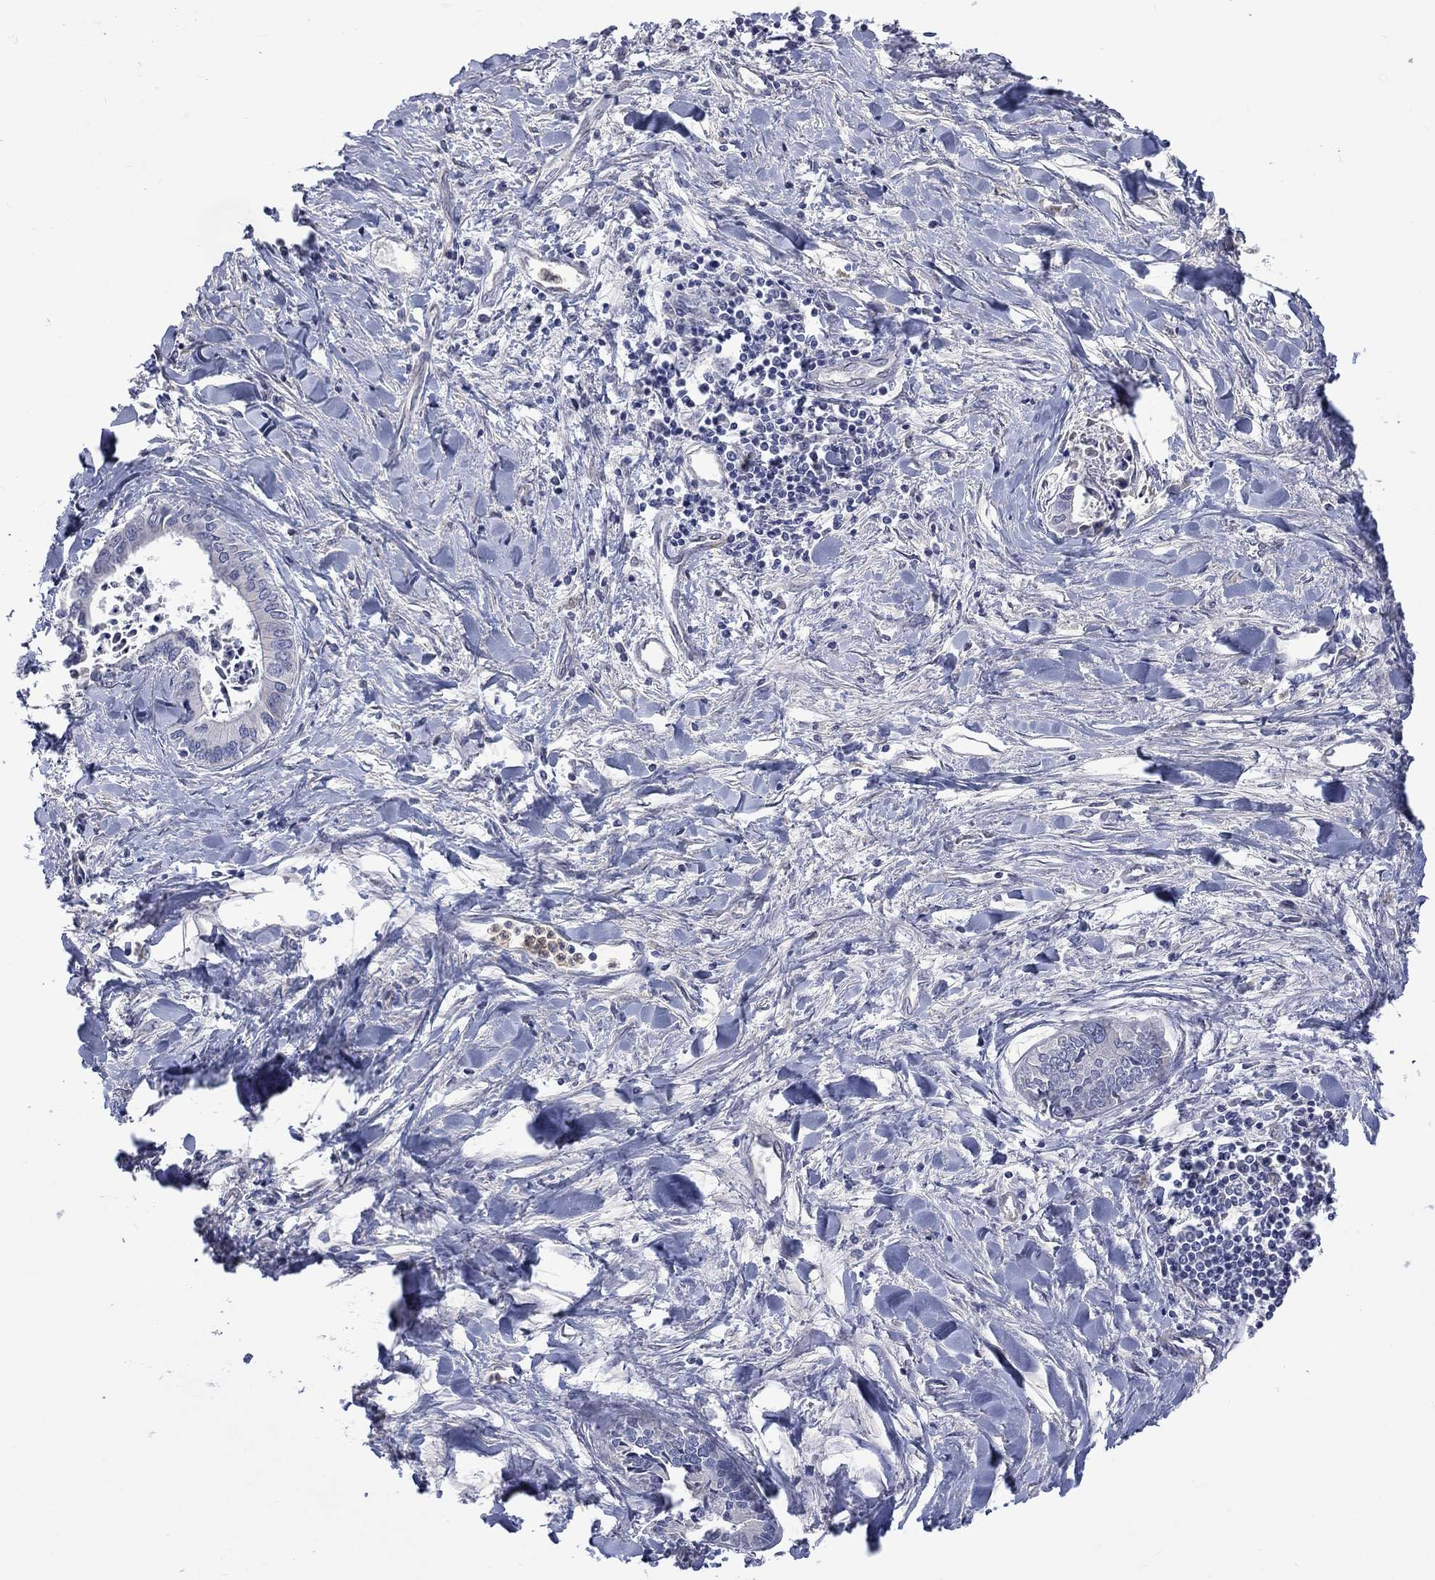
{"staining": {"intensity": "negative", "quantity": "none", "location": "none"}, "tissue": "liver cancer", "cell_type": "Tumor cells", "image_type": "cancer", "snomed": [{"axis": "morphology", "description": "Cholangiocarcinoma"}, {"axis": "topography", "description": "Liver"}], "caption": "DAB immunohistochemical staining of liver cholangiocarcinoma exhibits no significant staining in tumor cells.", "gene": "CAMKK2", "patient": {"sex": "male", "age": 66}}